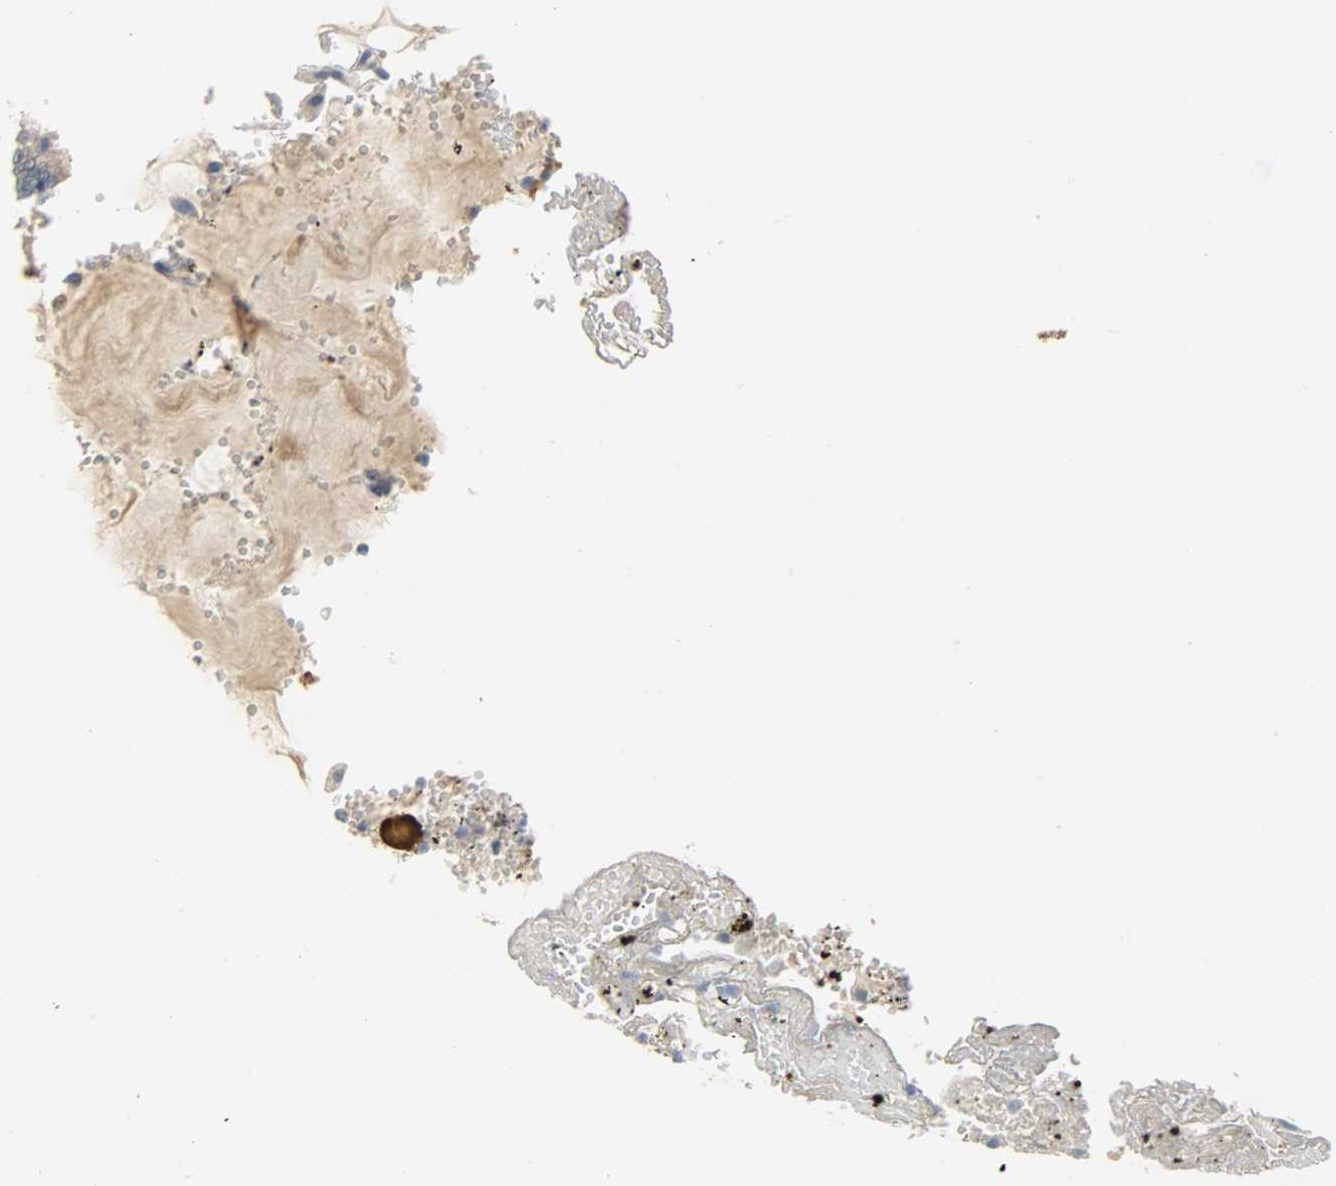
{"staining": {"intensity": "moderate", "quantity": ">75%", "location": "cytoplasmic/membranous"}, "tissue": "stomach", "cell_type": "Glandular cells", "image_type": "normal", "snomed": [{"axis": "morphology", "description": "Normal tissue, NOS"}, {"axis": "topography", "description": "Stomach, lower"}], "caption": "Immunohistochemistry micrograph of benign human stomach stained for a protein (brown), which displays medium levels of moderate cytoplasmic/membranous staining in approximately >75% of glandular cells.", "gene": "KIAA1217", "patient": {"sex": "male", "age": 71}}